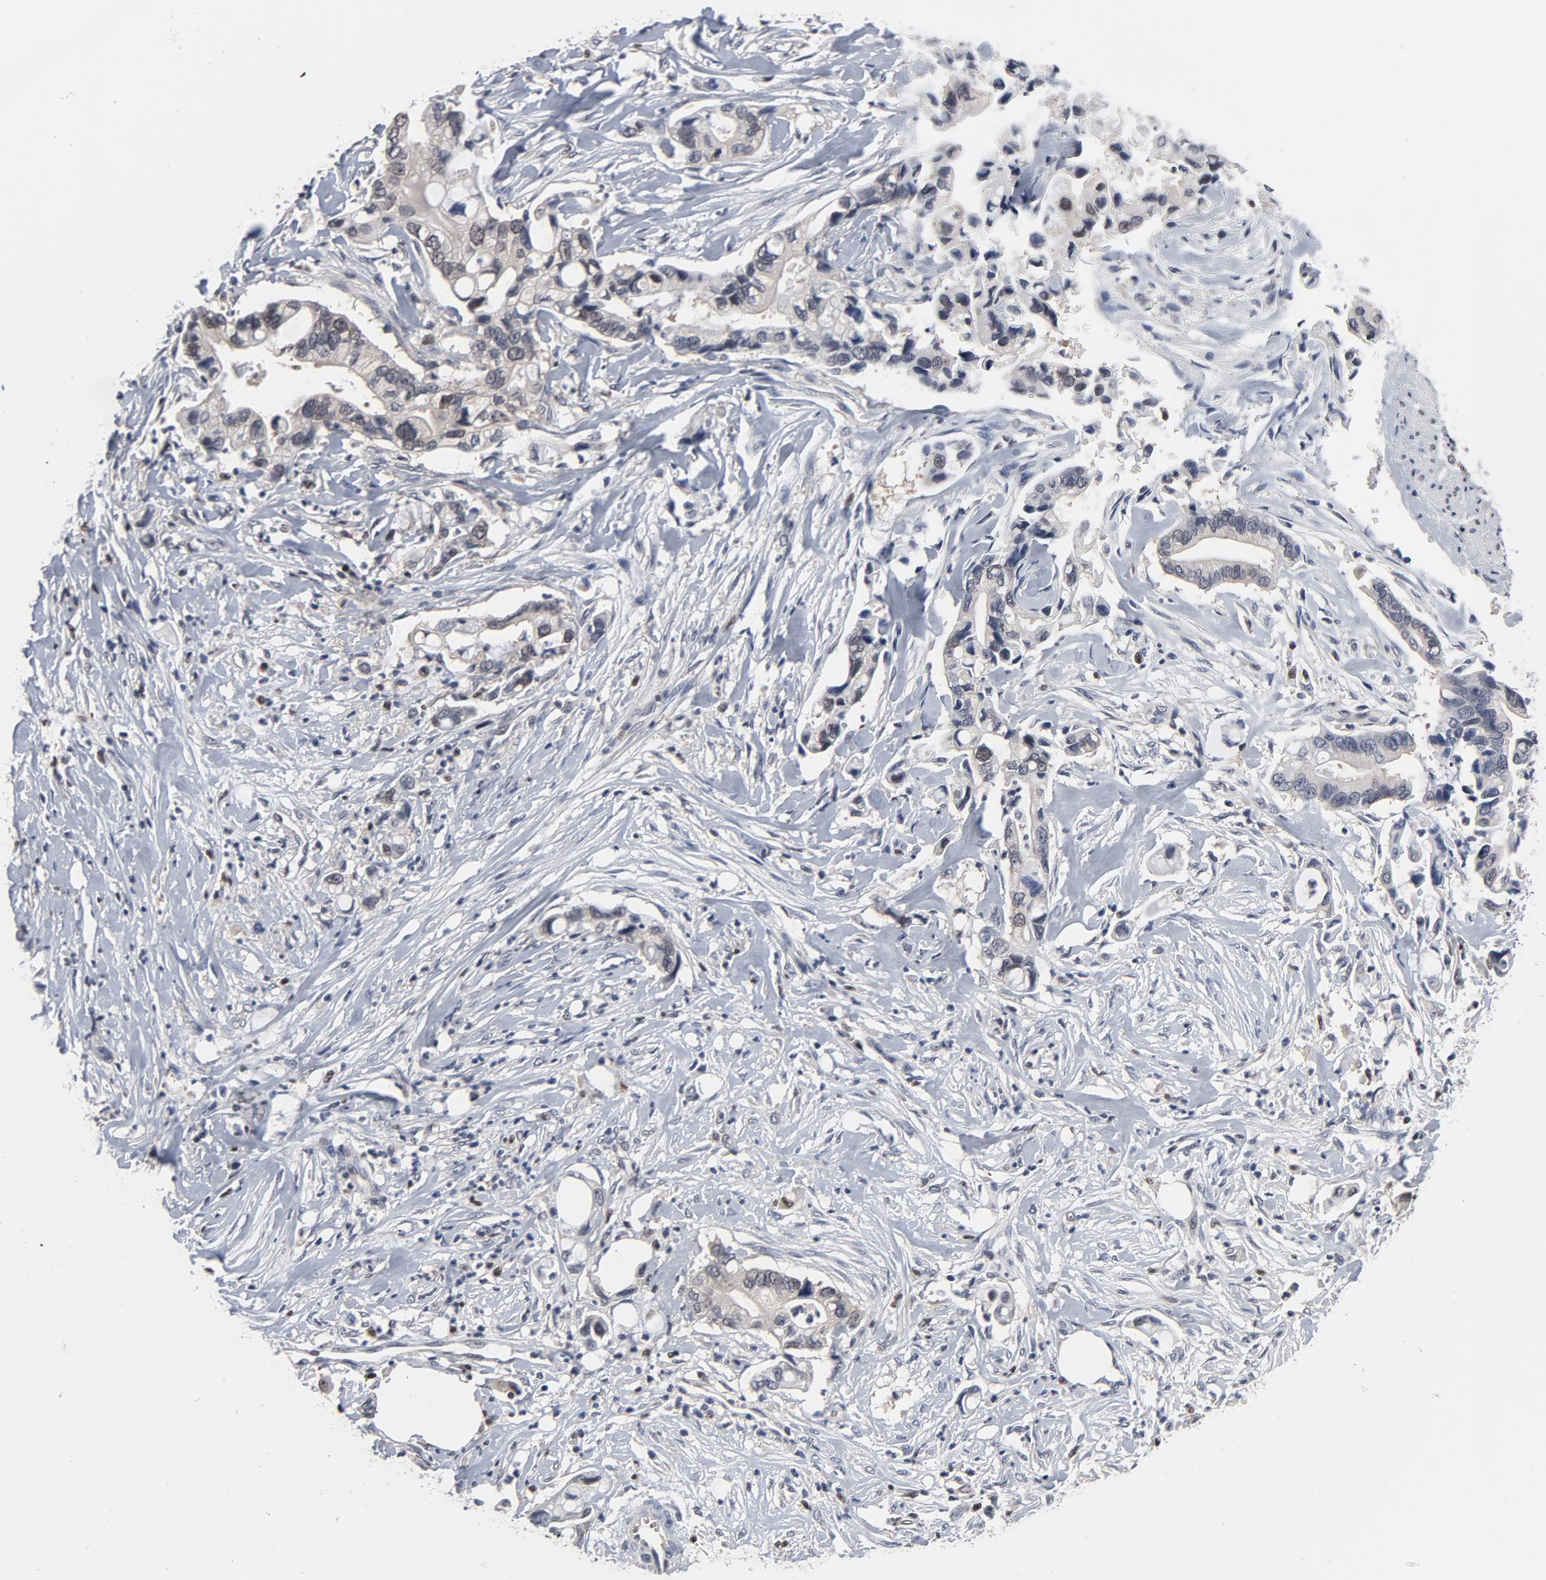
{"staining": {"intensity": "weak", "quantity": "<25%", "location": "cytoplasmic/membranous"}, "tissue": "pancreatic cancer", "cell_type": "Tumor cells", "image_type": "cancer", "snomed": [{"axis": "morphology", "description": "Adenocarcinoma, NOS"}, {"axis": "topography", "description": "Pancreas"}], "caption": "Tumor cells are negative for brown protein staining in adenocarcinoma (pancreatic).", "gene": "NFKB1", "patient": {"sex": "male", "age": 70}}